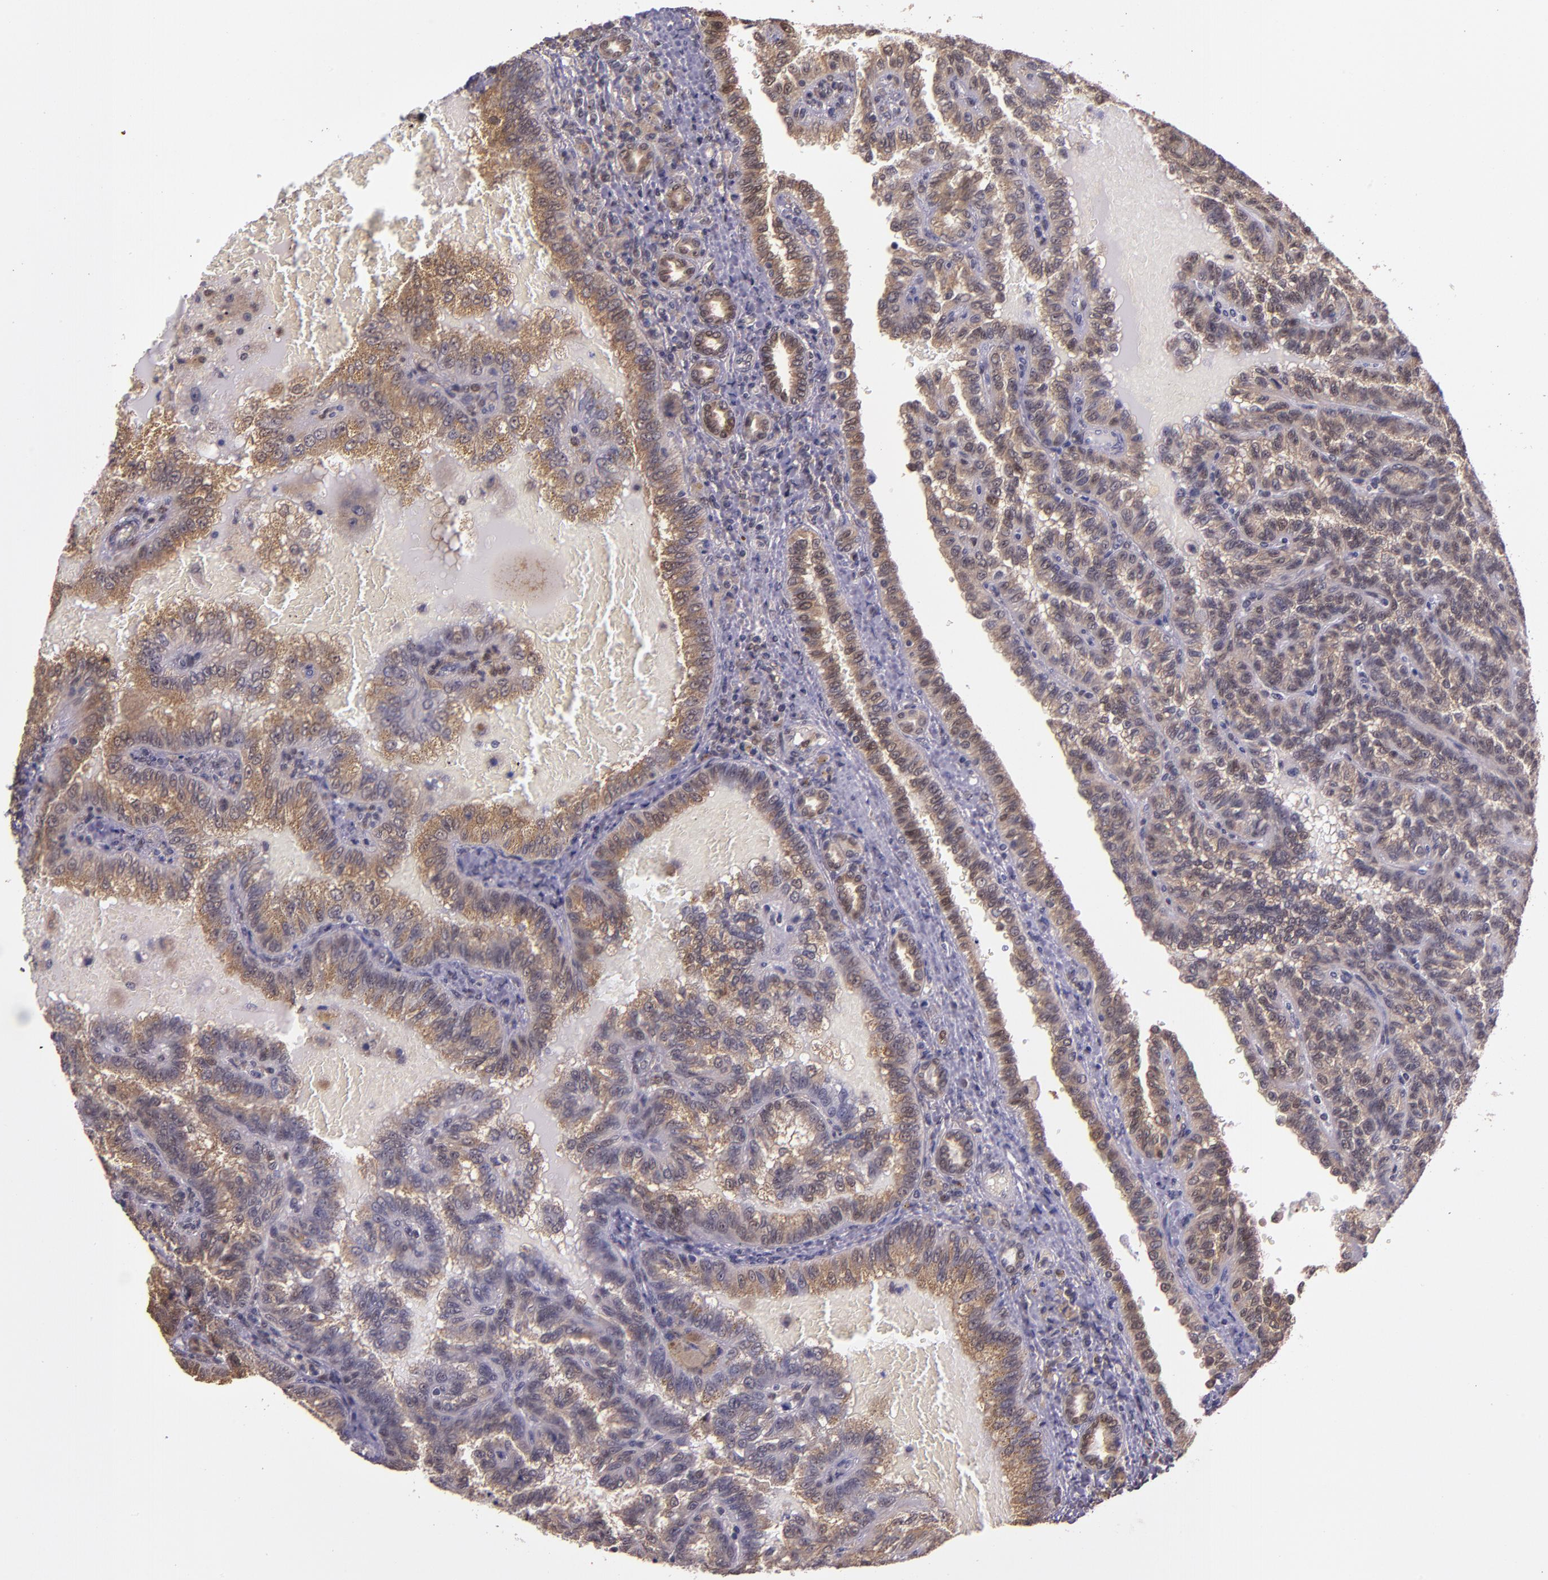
{"staining": {"intensity": "moderate", "quantity": "25%-75%", "location": "cytoplasmic/membranous,nuclear"}, "tissue": "renal cancer", "cell_type": "Tumor cells", "image_type": "cancer", "snomed": [{"axis": "morphology", "description": "Inflammation, NOS"}, {"axis": "morphology", "description": "Adenocarcinoma, NOS"}, {"axis": "topography", "description": "Kidney"}], "caption": "Tumor cells show medium levels of moderate cytoplasmic/membranous and nuclear positivity in approximately 25%-75% of cells in human renal adenocarcinoma.", "gene": "STAT6", "patient": {"sex": "male", "age": 68}}